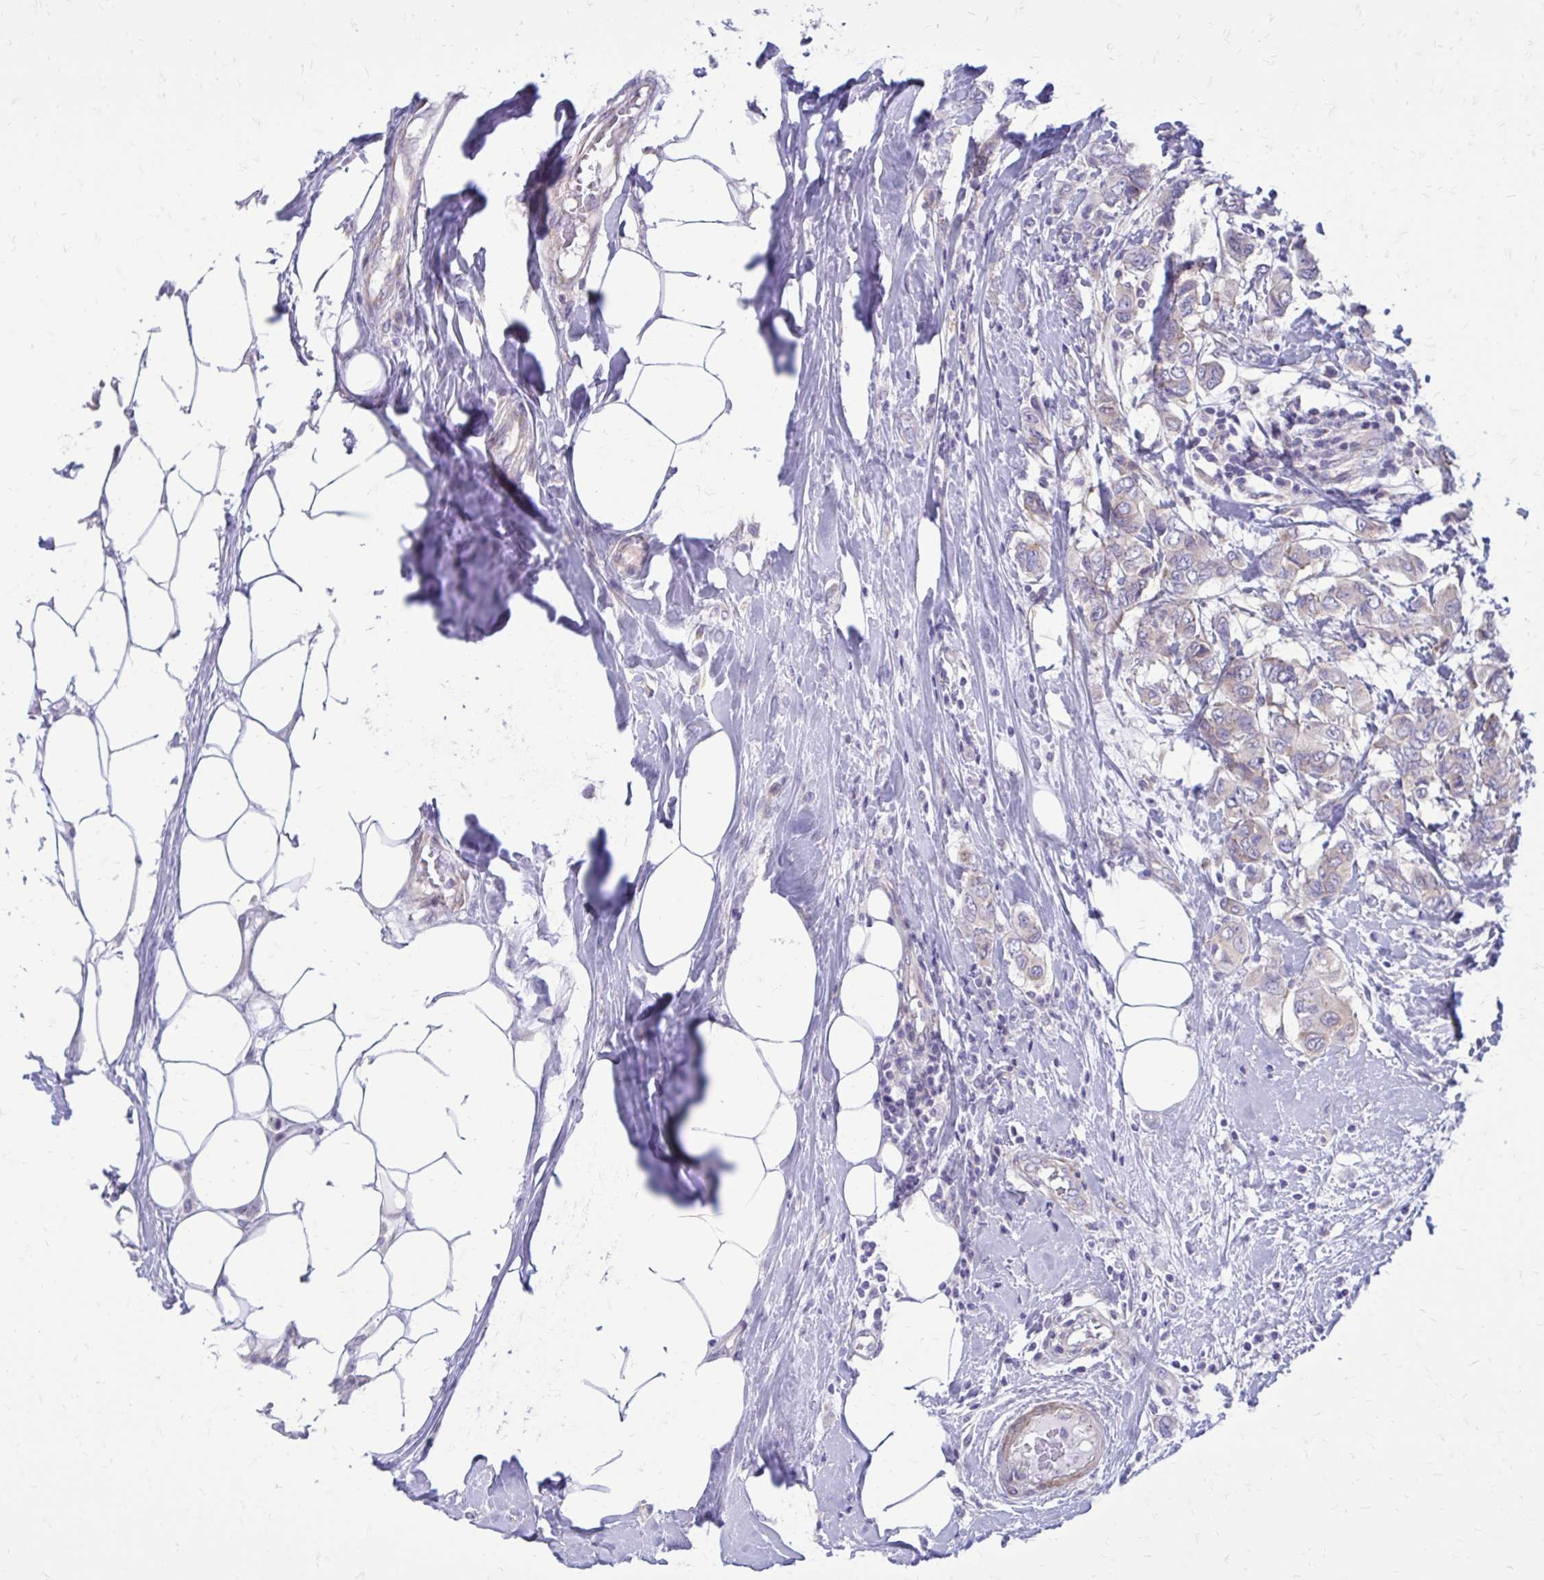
{"staining": {"intensity": "weak", "quantity": "25%-75%", "location": "cytoplasmic/membranous"}, "tissue": "breast cancer", "cell_type": "Tumor cells", "image_type": "cancer", "snomed": [{"axis": "morphology", "description": "Lobular carcinoma"}, {"axis": "topography", "description": "Breast"}], "caption": "Breast lobular carcinoma tissue exhibits weak cytoplasmic/membranous expression in approximately 25%-75% of tumor cells (DAB (3,3'-diaminobenzidine) IHC with brightfield microscopy, high magnification).", "gene": "GIGYF2", "patient": {"sex": "female", "age": 51}}